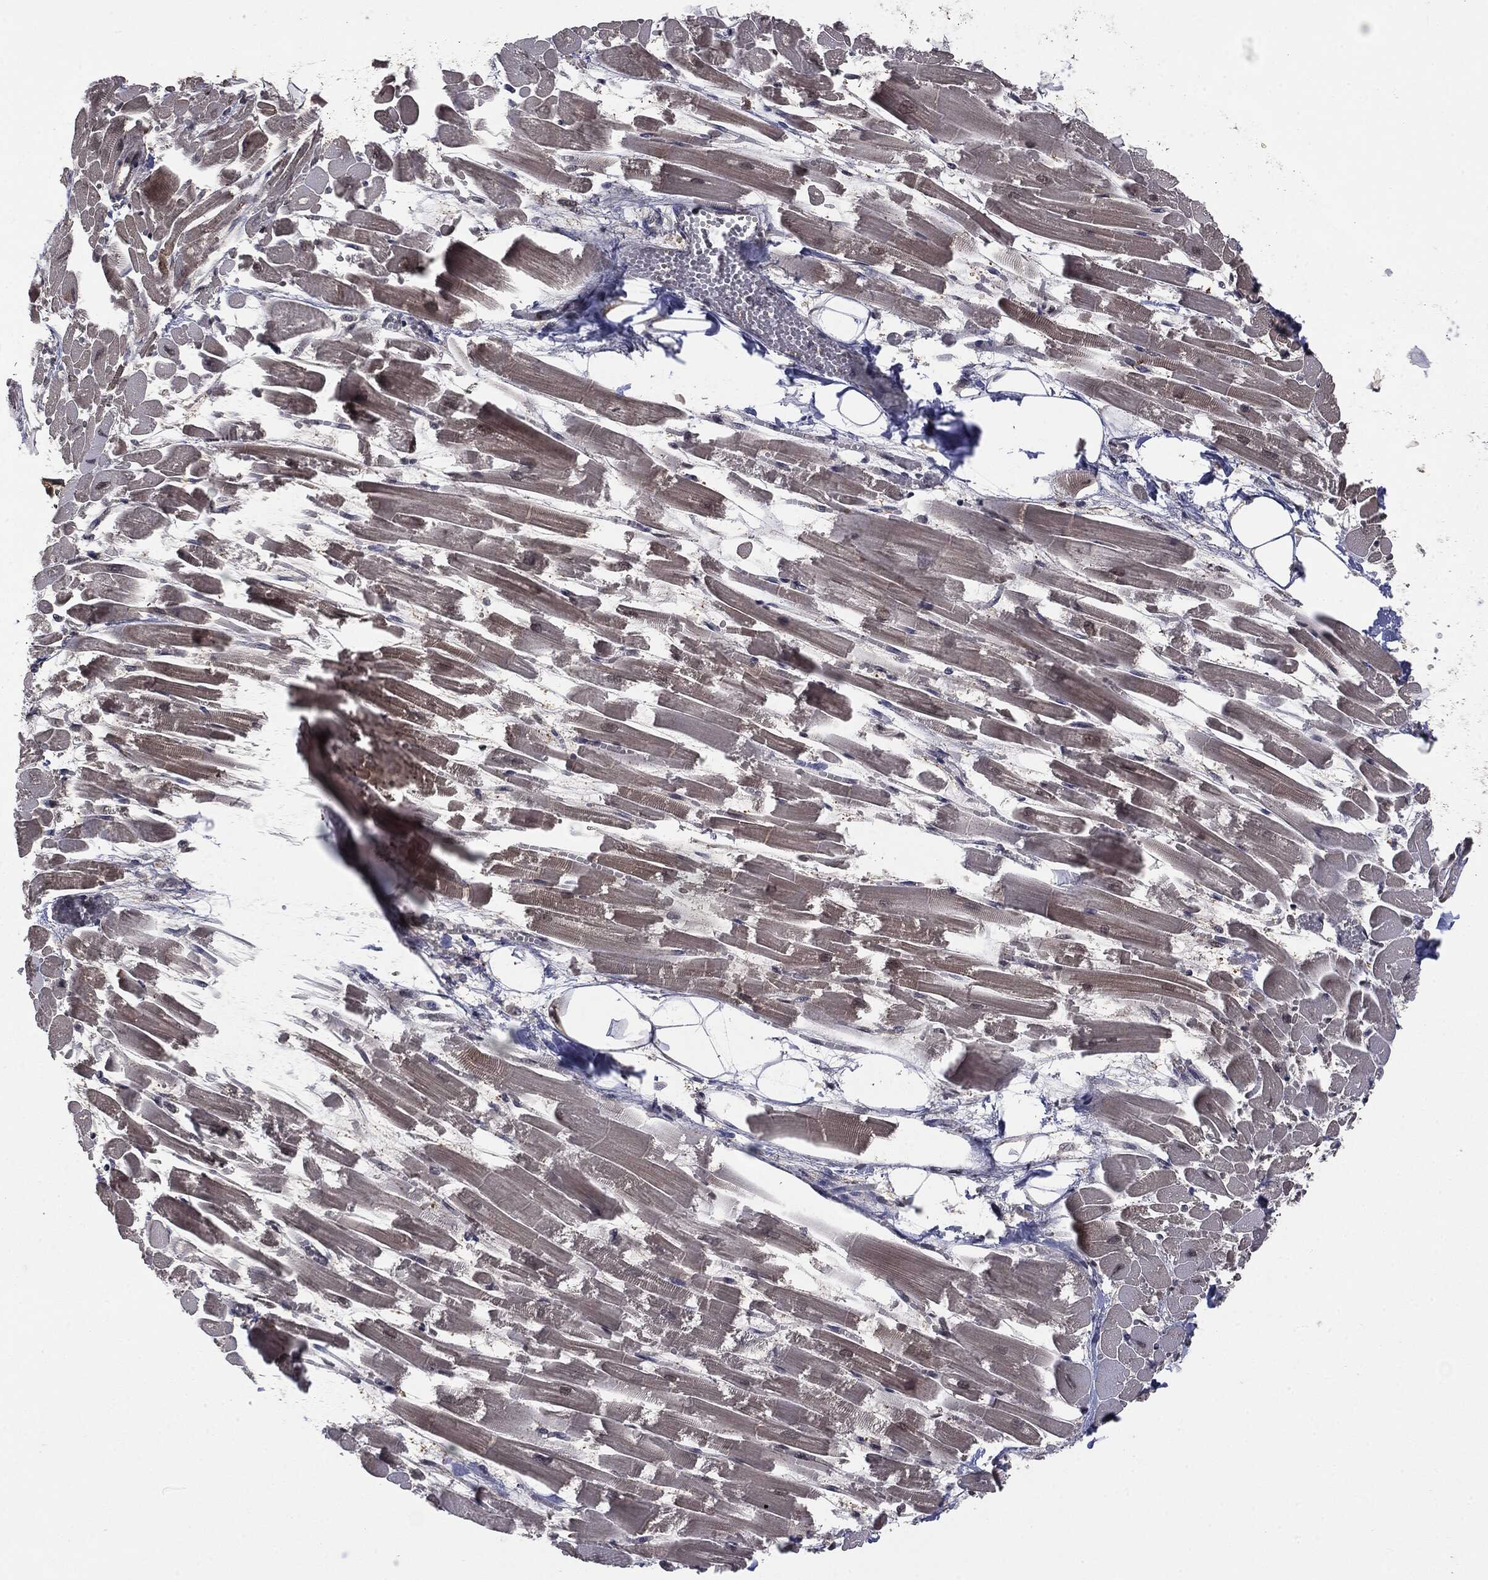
{"staining": {"intensity": "moderate", "quantity": "25%-75%", "location": "cytoplasmic/membranous"}, "tissue": "heart muscle", "cell_type": "Cardiomyocytes", "image_type": "normal", "snomed": [{"axis": "morphology", "description": "Normal tissue, NOS"}, {"axis": "topography", "description": "Heart"}], "caption": "An IHC histopathology image of normal tissue is shown. Protein staining in brown labels moderate cytoplasmic/membranous positivity in heart muscle within cardiomyocytes.", "gene": "KRT7", "patient": {"sex": "female", "age": 52}}